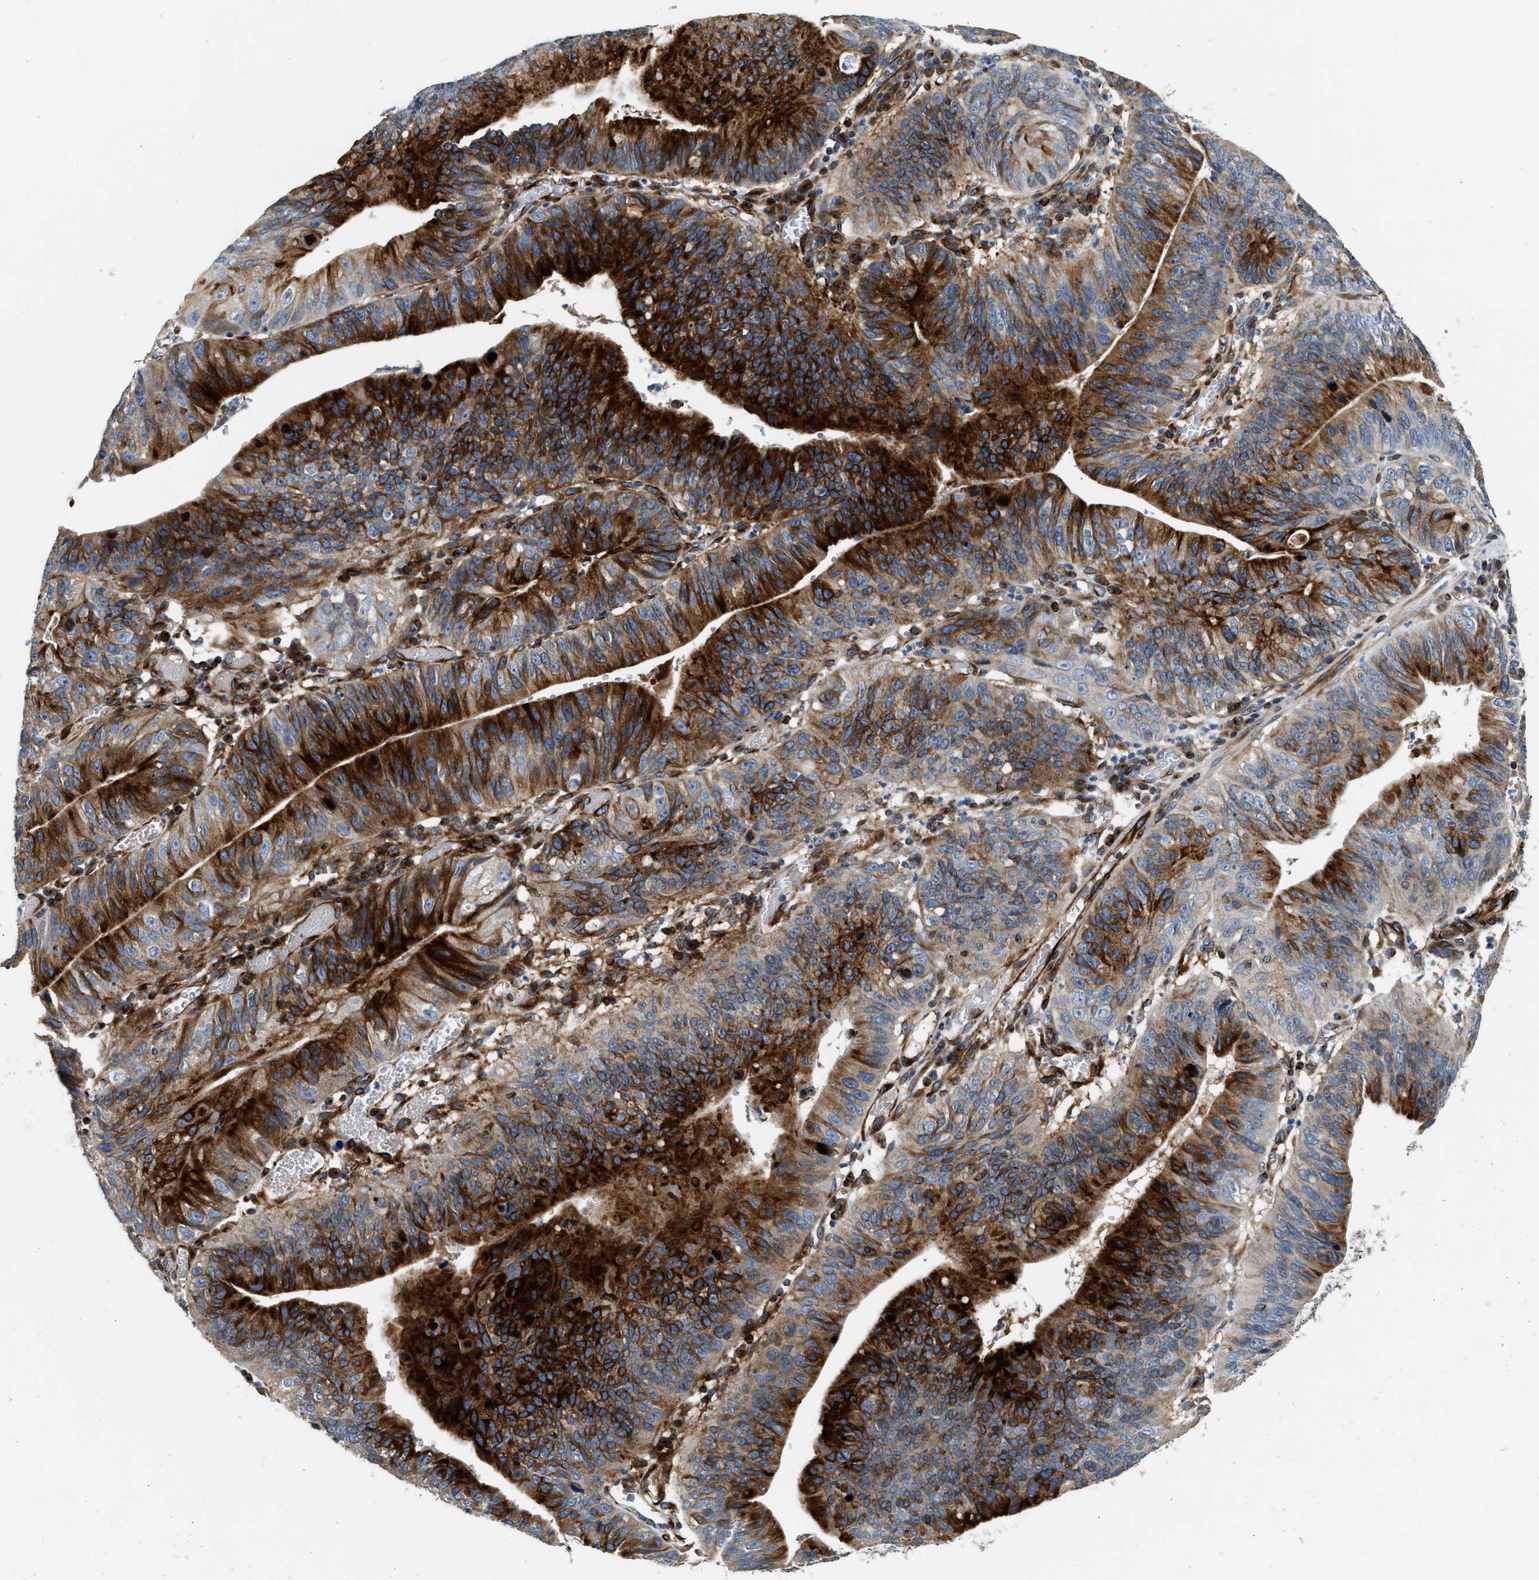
{"staining": {"intensity": "strong", "quantity": "25%-75%", "location": "cytoplasmic/membranous"}, "tissue": "stomach cancer", "cell_type": "Tumor cells", "image_type": "cancer", "snomed": [{"axis": "morphology", "description": "Adenocarcinoma, NOS"}, {"axis": "topography", "description": "Stomach"}], "caption": "The immunohistochemical stain highlights strong cytoplasmic/membranous positivity in tumor cells of stomach cancer (adenocarcinoma) tissue.", "gene": "IL17RC", "patient": {"sex": "male", "age": 59}}